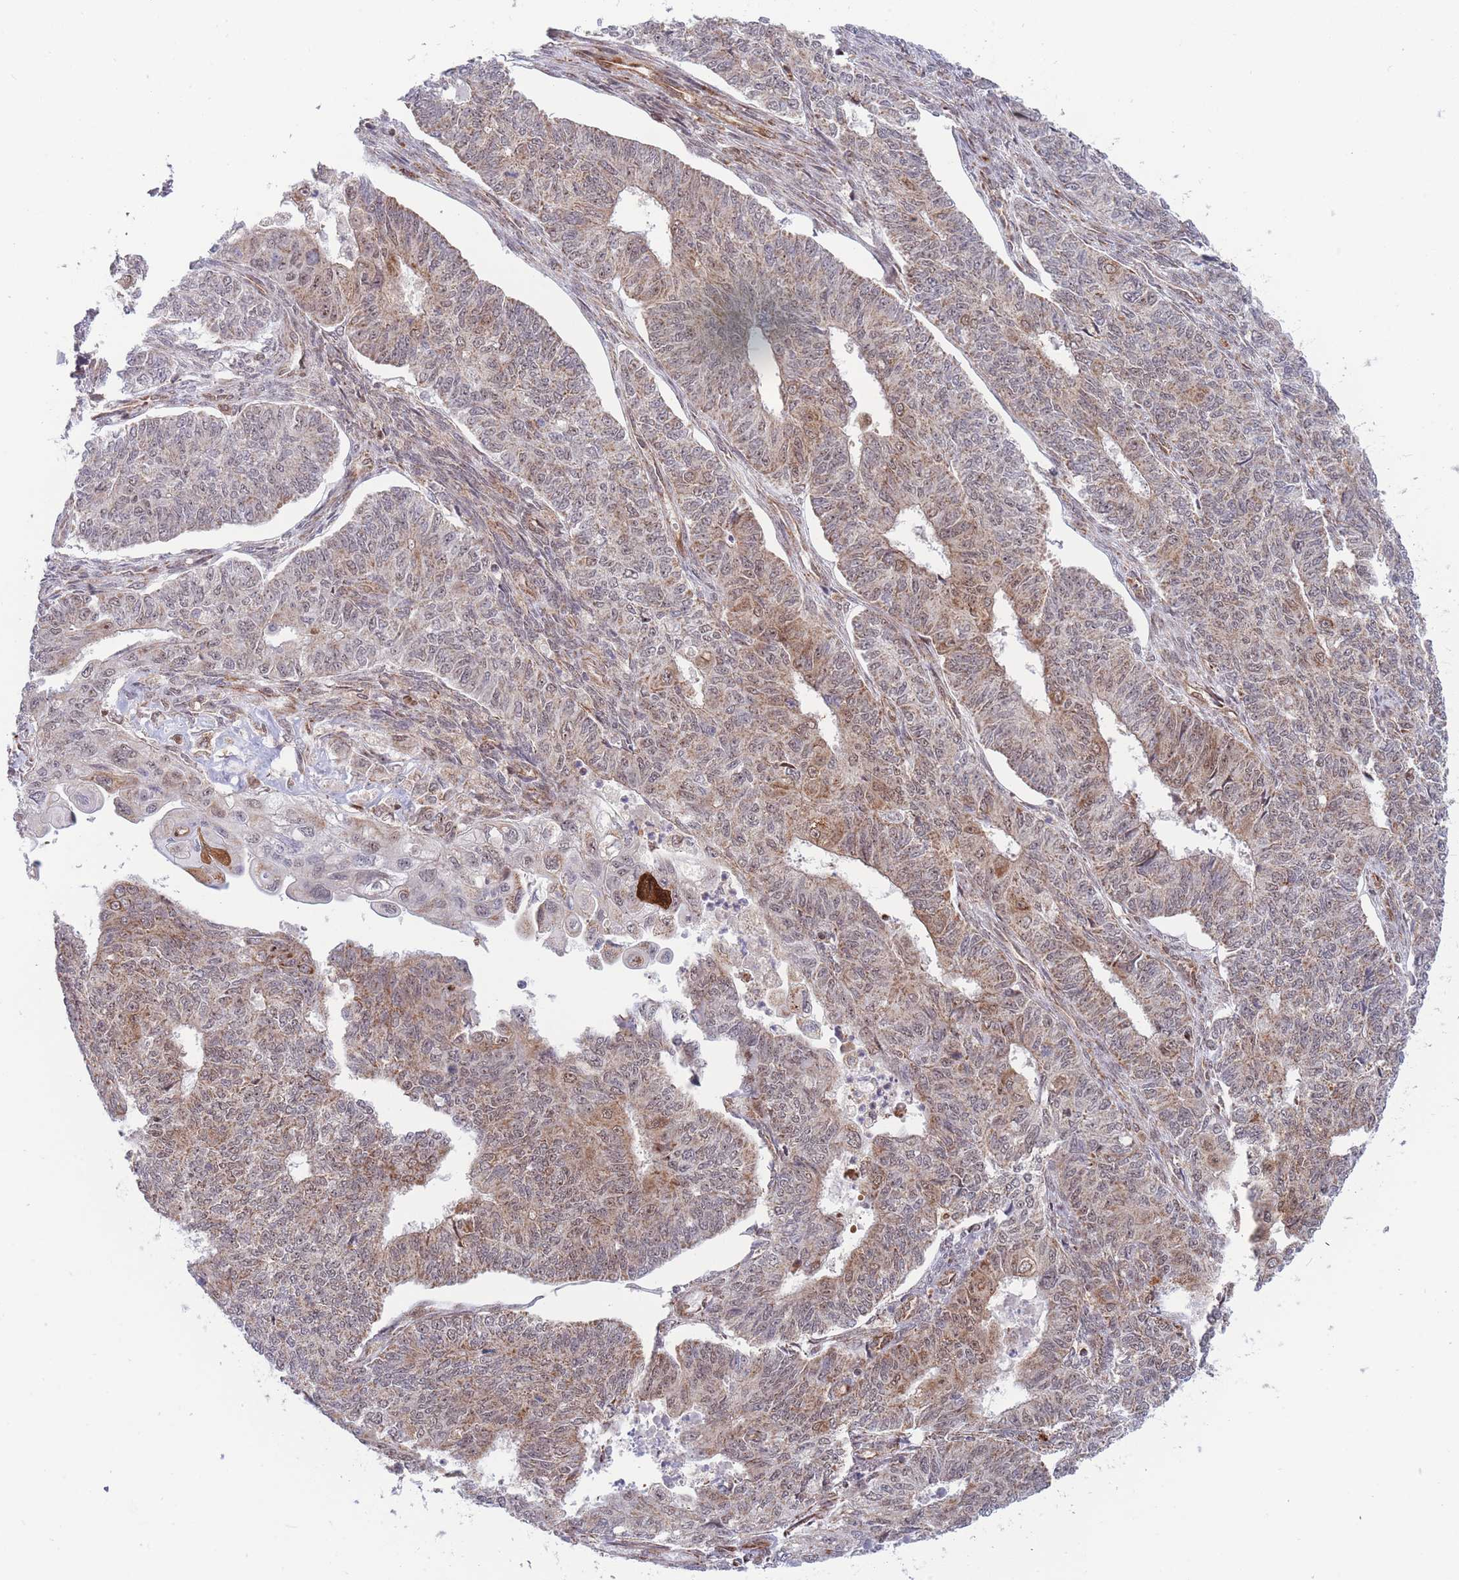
{"staining": {"intensity": "weak", "quantity": "25%-75%", "location": "nuclear"}, "tissue": "endometrial cancer", "cell_type": "Tumor cells", "image_type": "cancer", "snomed": [{"axis": "morphology", "description": "Adenocarcinoma, NOS"}, {"axis": "topography", "description": "Endometrium"}], "caption": "Endometrial adenocarcinoma tissue displays weak nuclear positivity in about 25%-75% of tumor cells", "gene": "BOD1L1", "patient": {"sex": "female", "age": 32}}